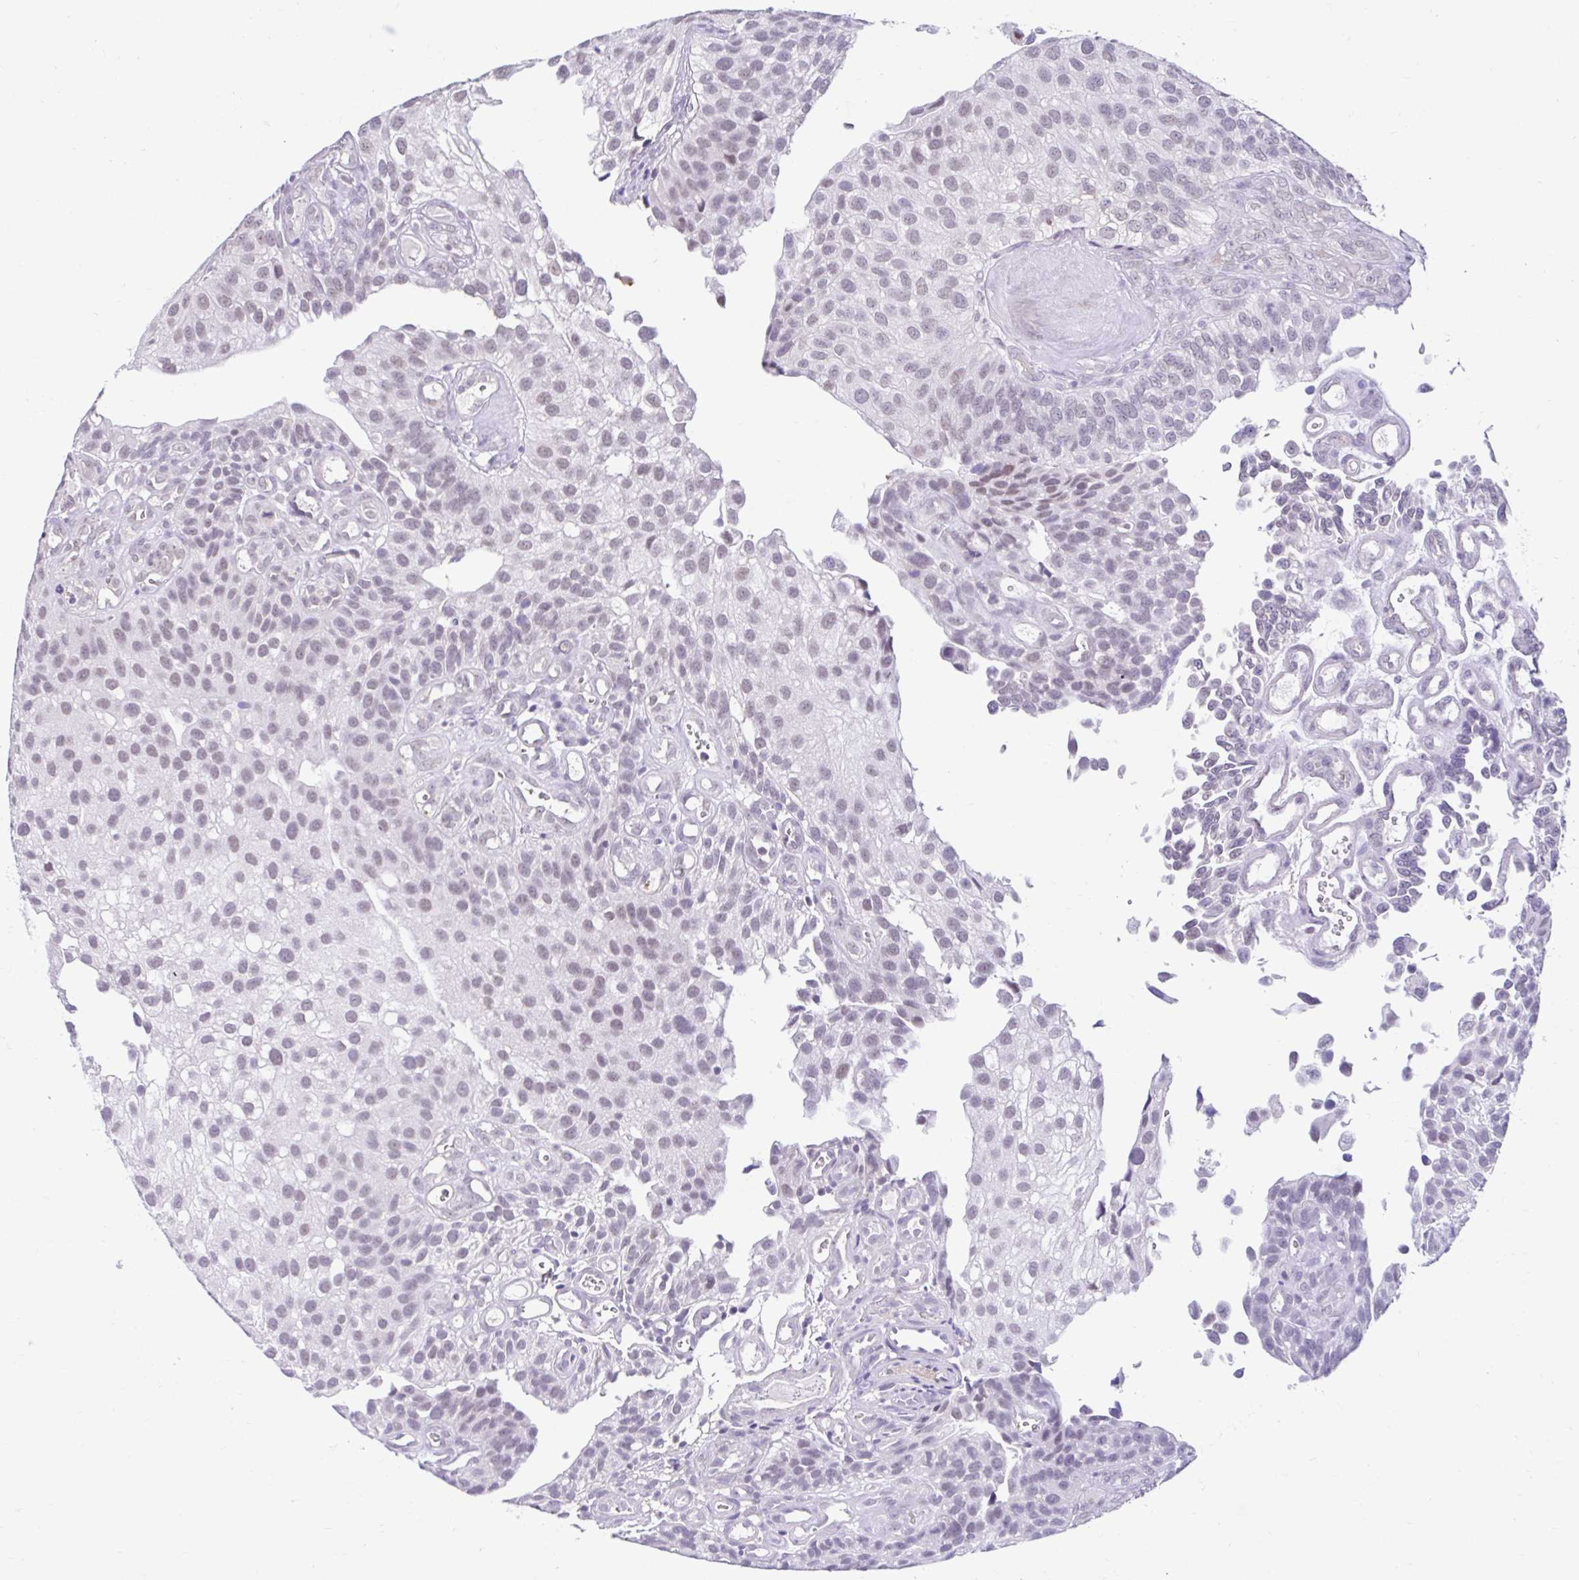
{"staining": {"intensity": "weak", "quantity": "<25%", "location": "nuclear"}, "tissue": "urothelial cancer", "cell_type": "Tumor cells", "image_type": "cancer", "snomed": [{"axis": "morphology", "description": "Urothelial carcinoma, NOS"}, {"axis": "topography", "description": "Urinary bladder"}], "caption": "There is no significant expression in tumor cells of transitional cell carcinoma.", "gene": "DCAF17", "patient": {"sex": "male", "age": 87}}